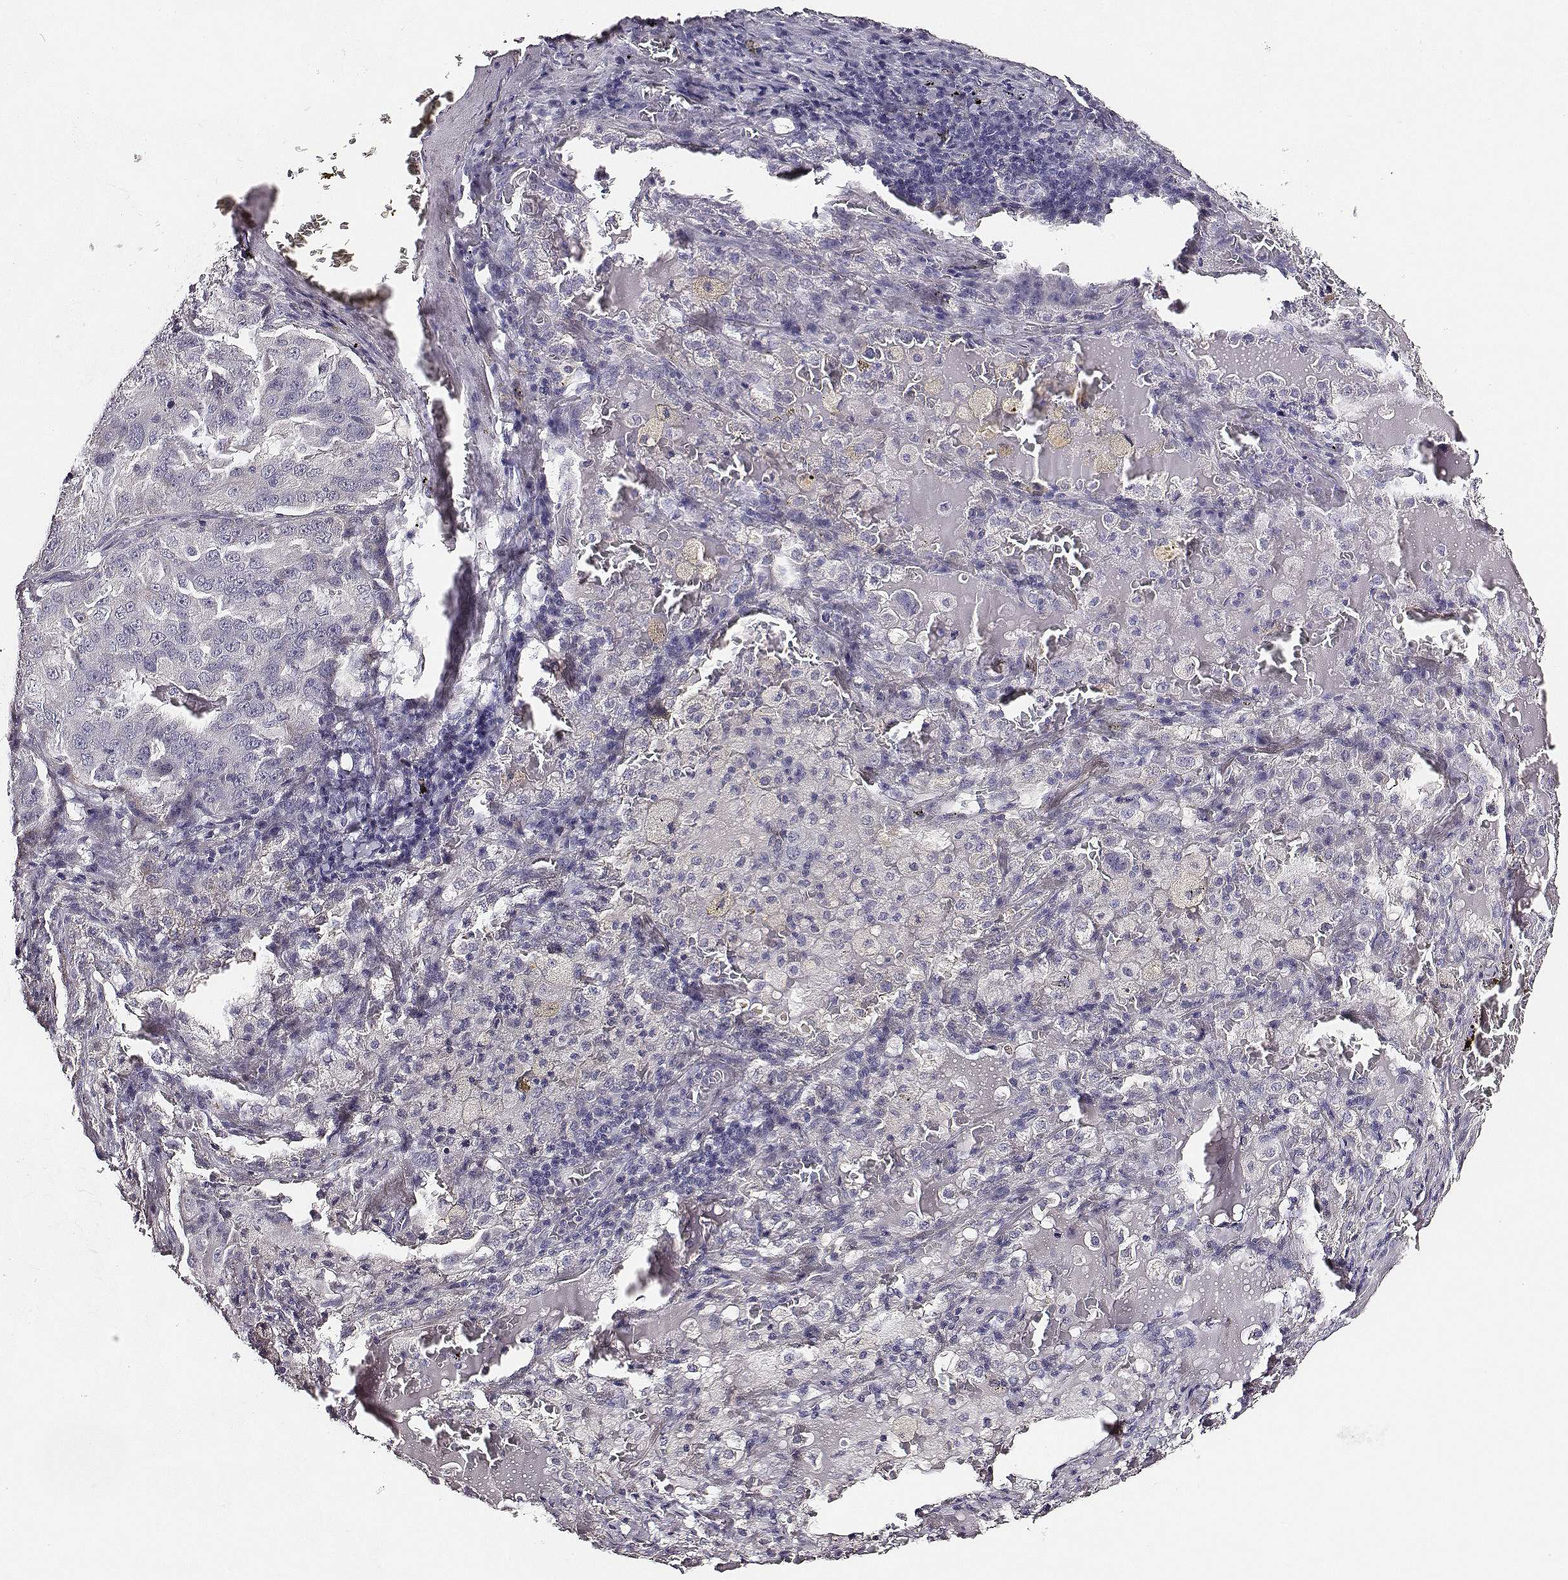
{"staining": {"intensity": "negative", "quantity": "none", "location": "none"}, "tissue": "lung cancer", "cell_type": "Tumor cells", "image_type": "cancer", "snomed": [{"axis": "morphology", "description": "Adenocarcinoma, NOS"}, {"axis": "topography", "description": "Lung"}], "caption": "IHC of lung cancer demonstrates no staining in tumor cells.", "gene": "AADAT", "patient": {"sex": "female", "age": 61}}